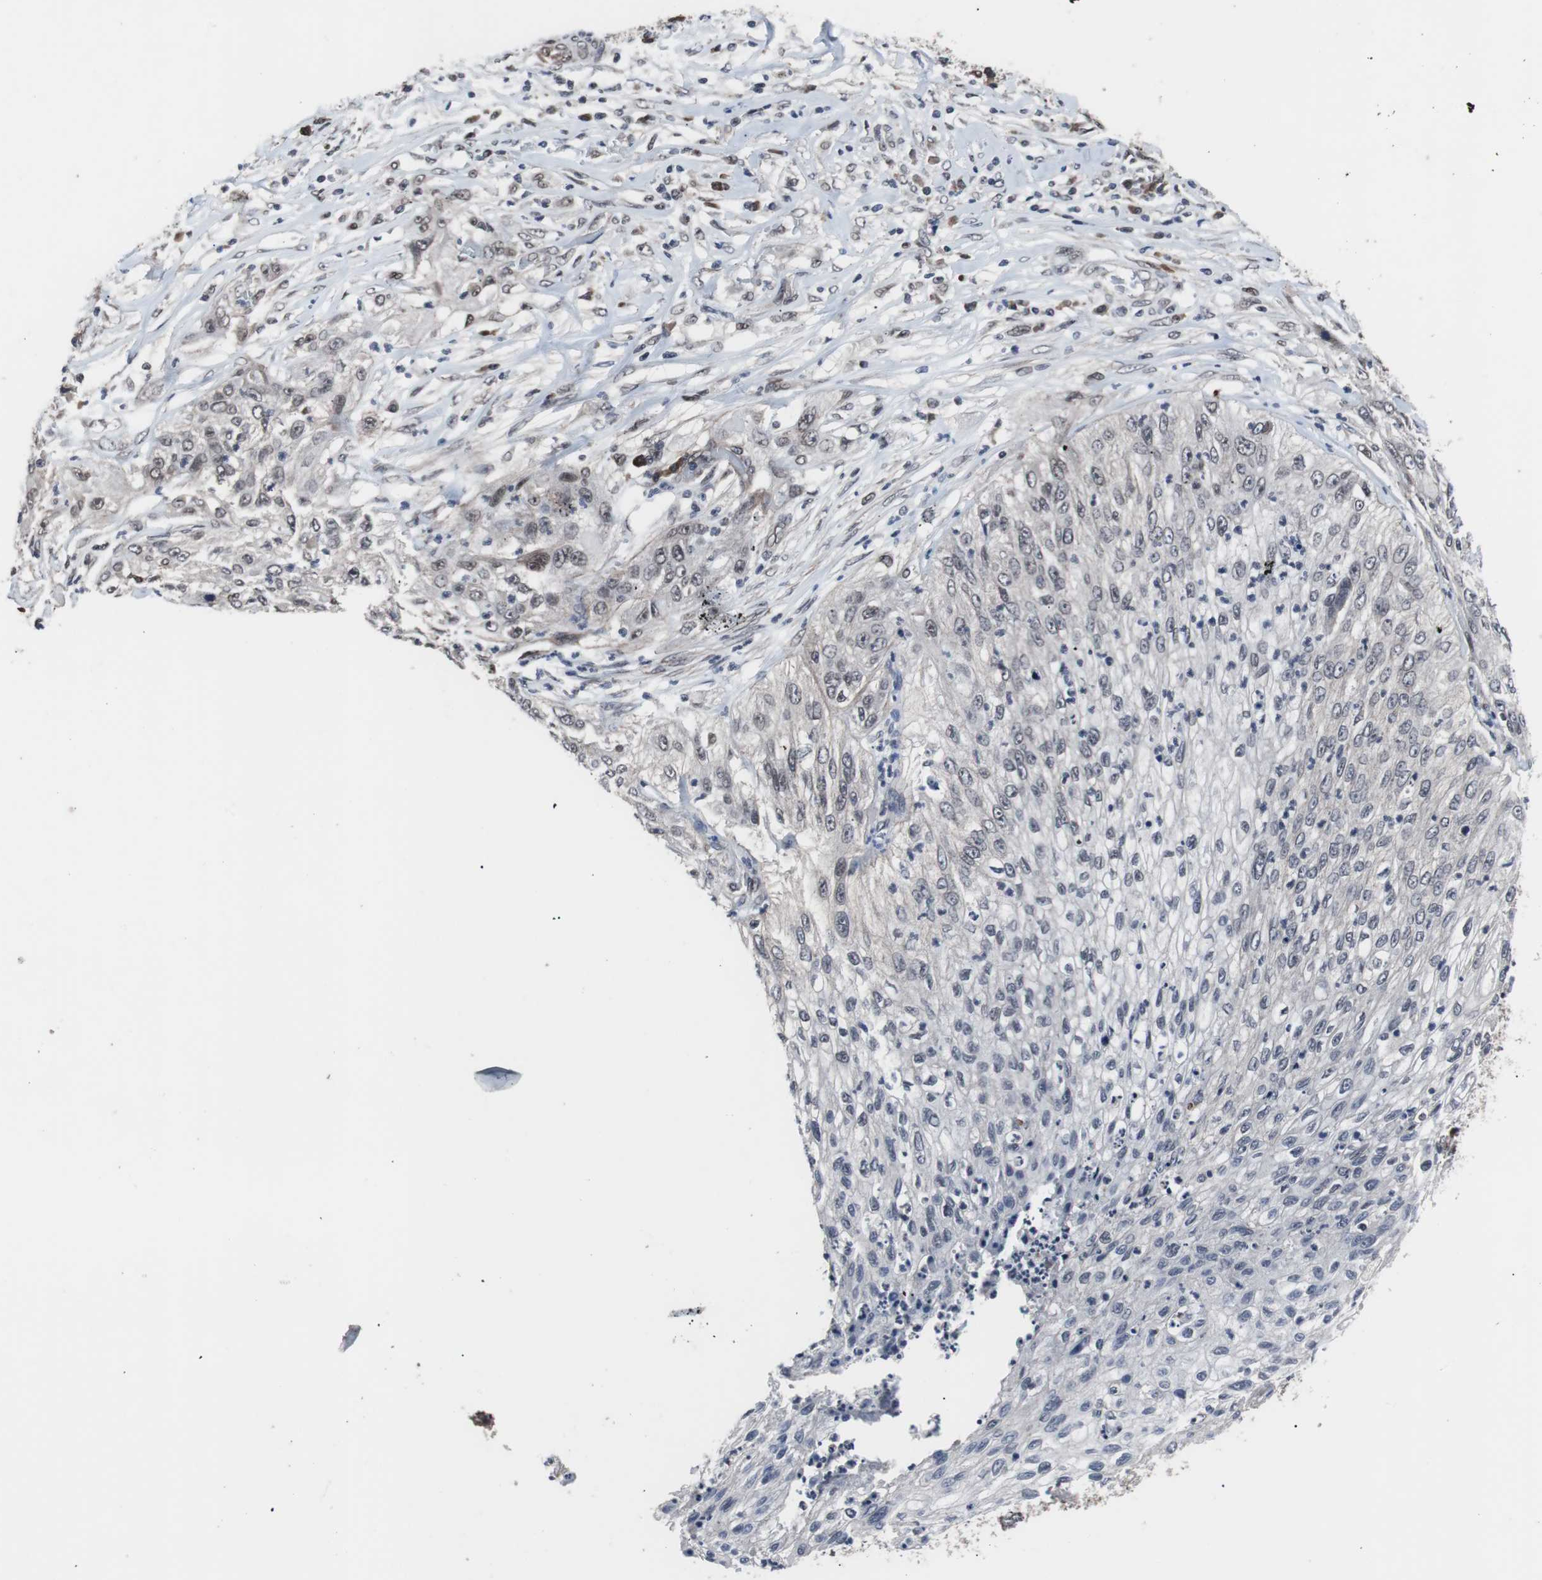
{"staining": {"intensity": "negative", "quantity": "none", "location": "none"}, "tissue": "lung cancer", "cell_type": "Tumor cells", "image_type": "cancer", "snomed": [{"axis": "morphology", "description": "Inflammation, NOS"}, {"axis": "morphology", "description": "Squamous cell carcinoma, NOS"}, {"axis": "topography", "description": "Lymph node"}, {"axis": "topography", "description": "Soft tissue"}, {"axis": "topography", "description": "Lung"}], "caption": "Immunohistochemical staining of human lung cancer (squamous cell carcinoma) displays no significant staining in tumor cells.", "gene": "GTF2F2", "patient": {"sex": "male", "age": 66}}